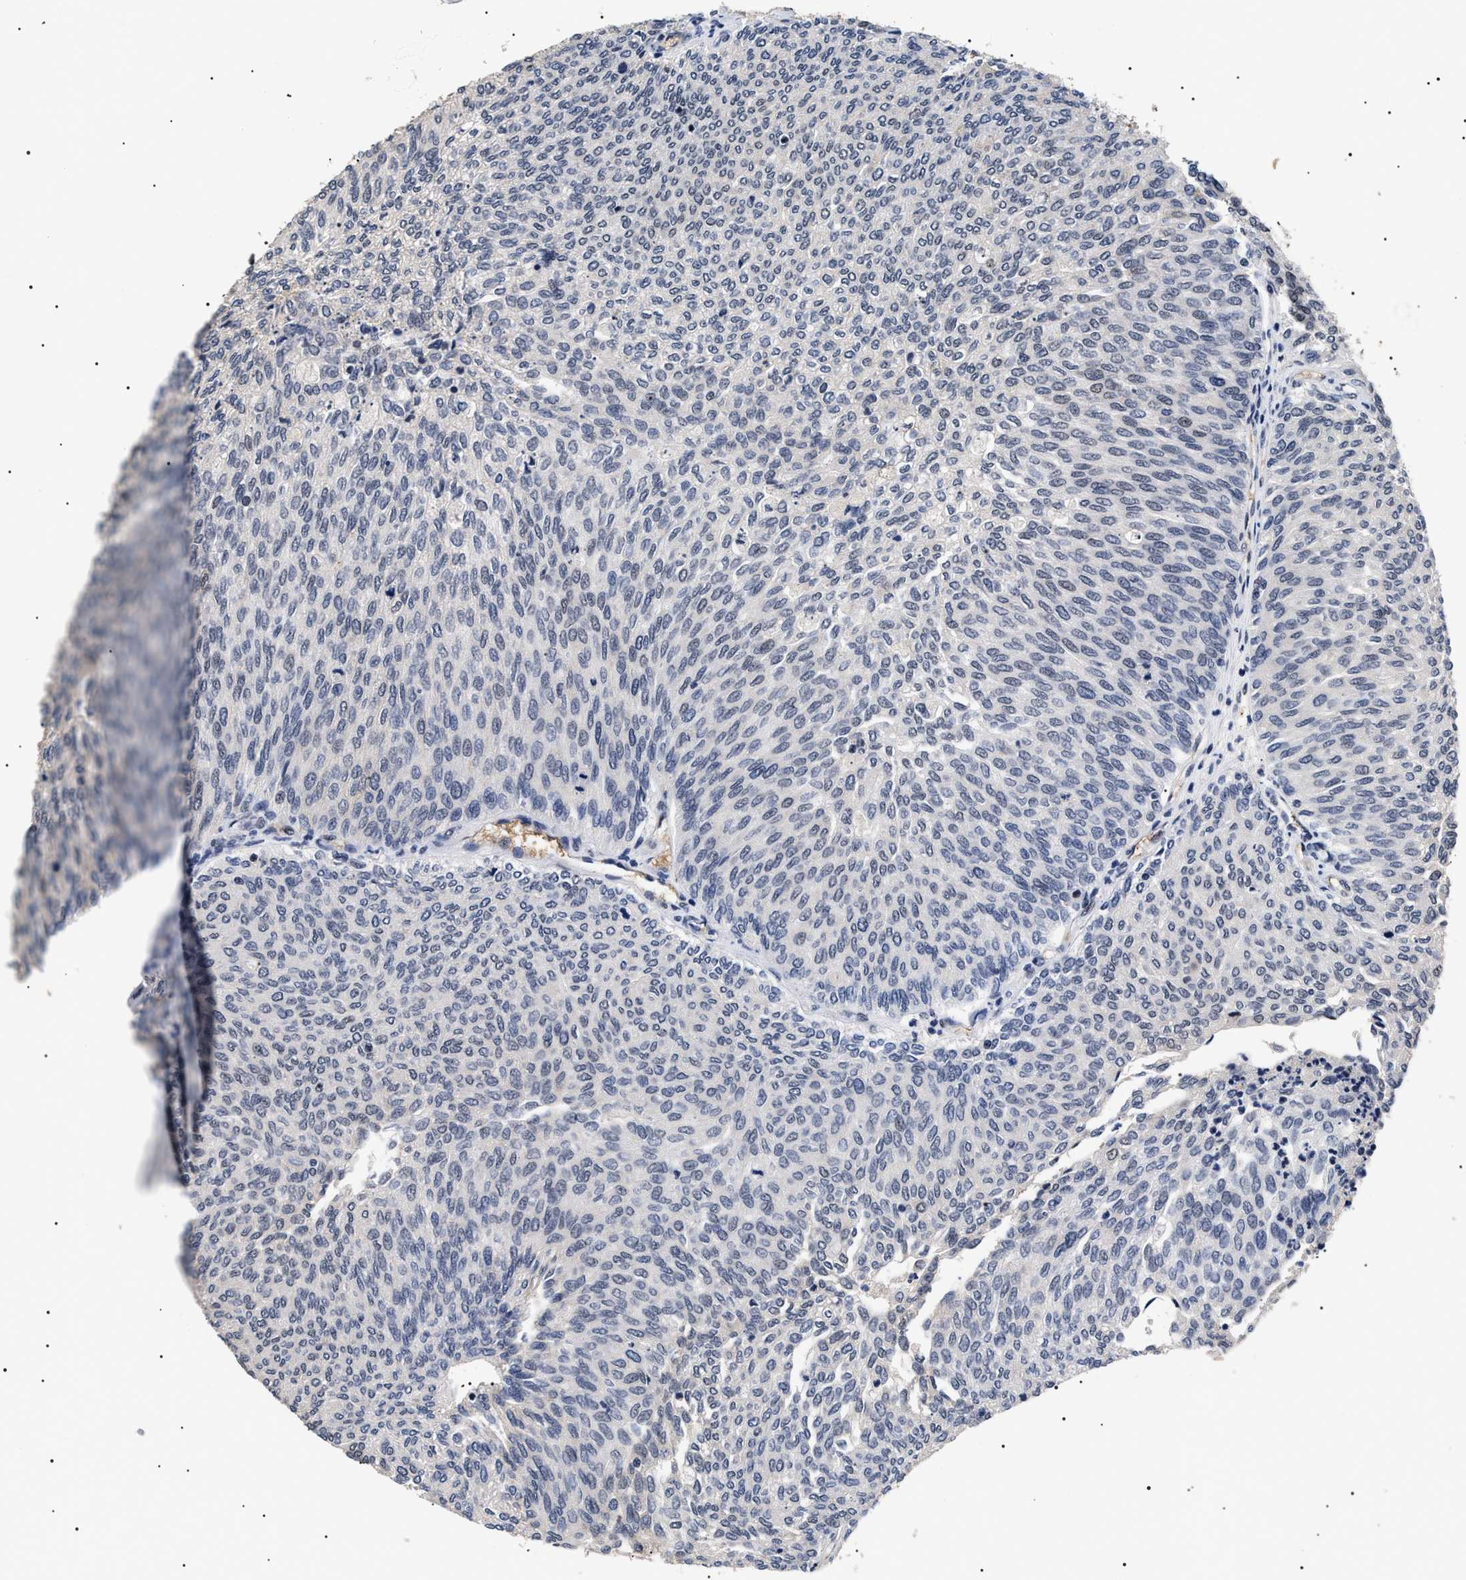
{"staining": {"intensity": "weak", "quantity": "25%-75%", "location": "nuclear"}, "tissue": "urothelial cancer", "cell_type": "Tumor cells", "image_type": "cancer", "snomed": [{"axis": "morphology", "description": "Urothelial carcinoma, Low grade"}, {"axis": "topography", "description": "Urinary bladder"}], "caption": "High-power microscopy captured an immunohistochemistry histopathology image of urothelial cancer, revealing weak nuclear staining in approximately 25%-75% of tumor cells.", "gene": "CAAP1", "patient": {"sex": "female", "age": 79}}